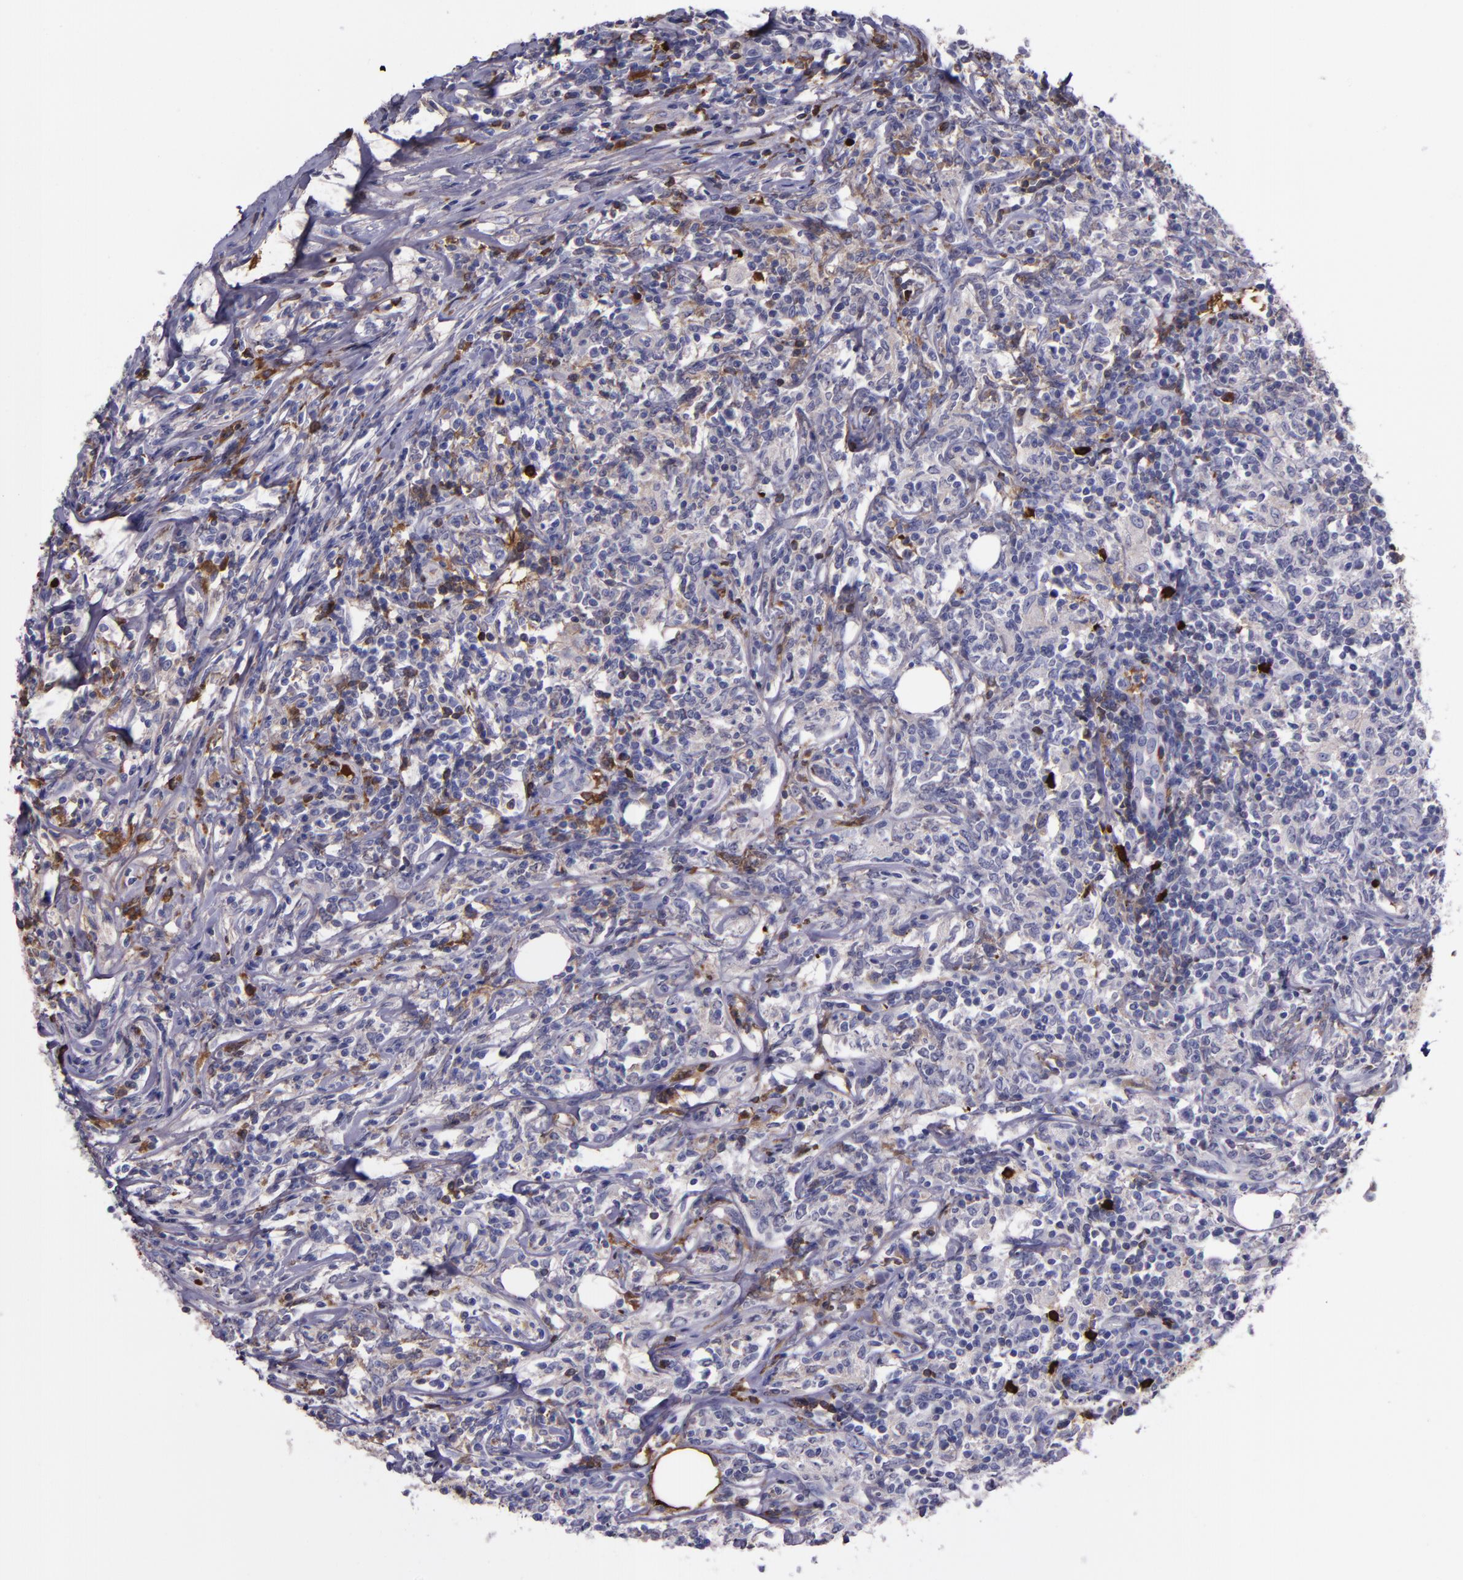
{"staining": {"intensity": "moderate", "quantity": "<25%", "location": "cytoplasmic/membranous"}, "tissue": "lymphoma", "cell_type": "Tumor cells", "image_type": "cancer", "snomed": [{"axis": "morphology", "description": "Malignant lymphoma, non-Hodgkin's type, High grade"}, {"axis": "topography", "description": "Lymph node"}], "caption": "The image demonstrates staining of high-grade malignant lymphoma, non-Hodgkin's type, revealing moderate cytoplasmic/membranous protein positivity (brown color) within tumor cells.", "gene": "APOH", "patient": {"sex": "female", "age": 84}}